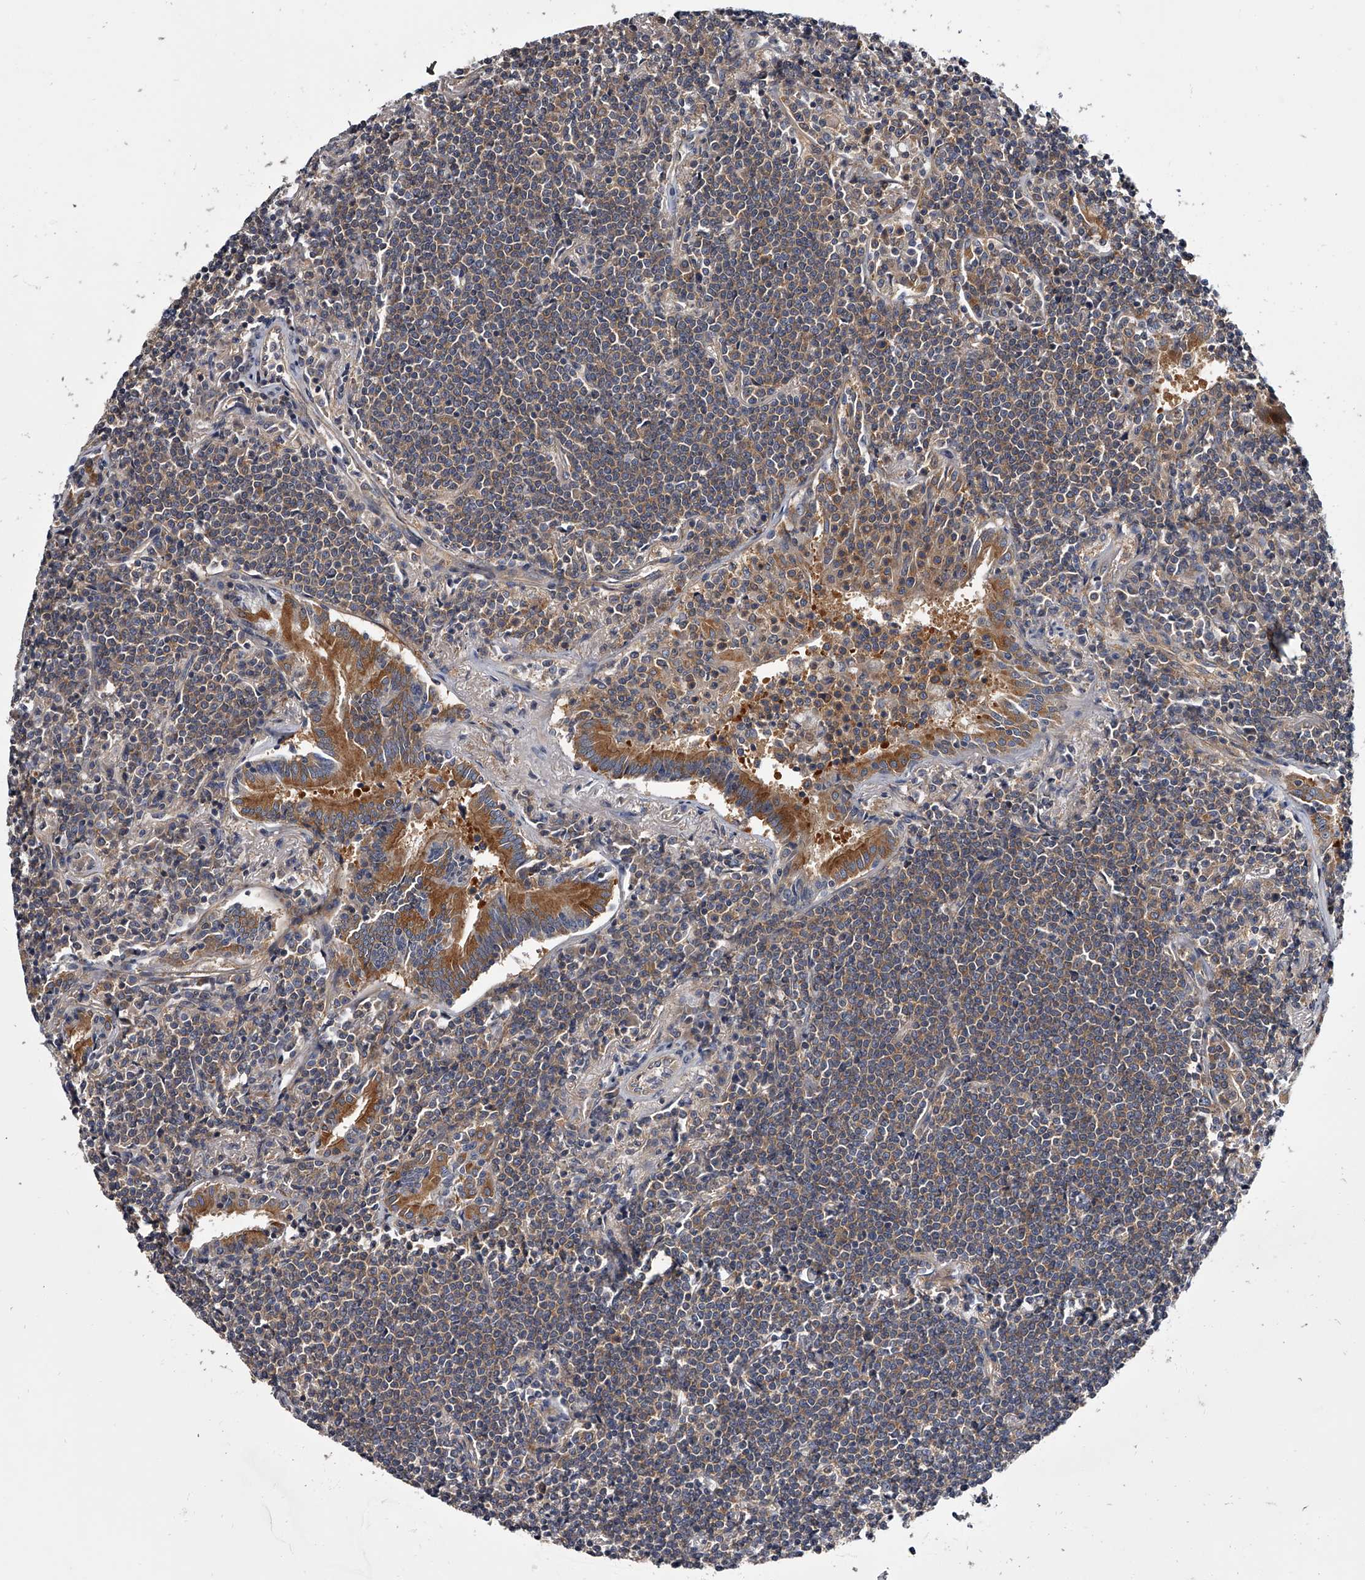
{"staining": {"intensity": "weak", "quantity": "25%-75%", "location": "cytoplasmic/membranous"}, "tissue": "lymphoma", "cell_type": "Tumor cells", "image_type": "cancer", "snomed": [{"axis": "morphology", "description": "Malignant lymphoma, non-Hodgkin's type, Low grade"}, {"axis": "topography", "description": "Lung"}], "caption": "A brown stain highlights weak cytoplasmic/membranous staining of a protein in malignant lymphoma, non-Hodgkin's type (low-grade) tumor cells.", "gene": "GAPVD1", "patient": {"sex": "female", "age": 71}}